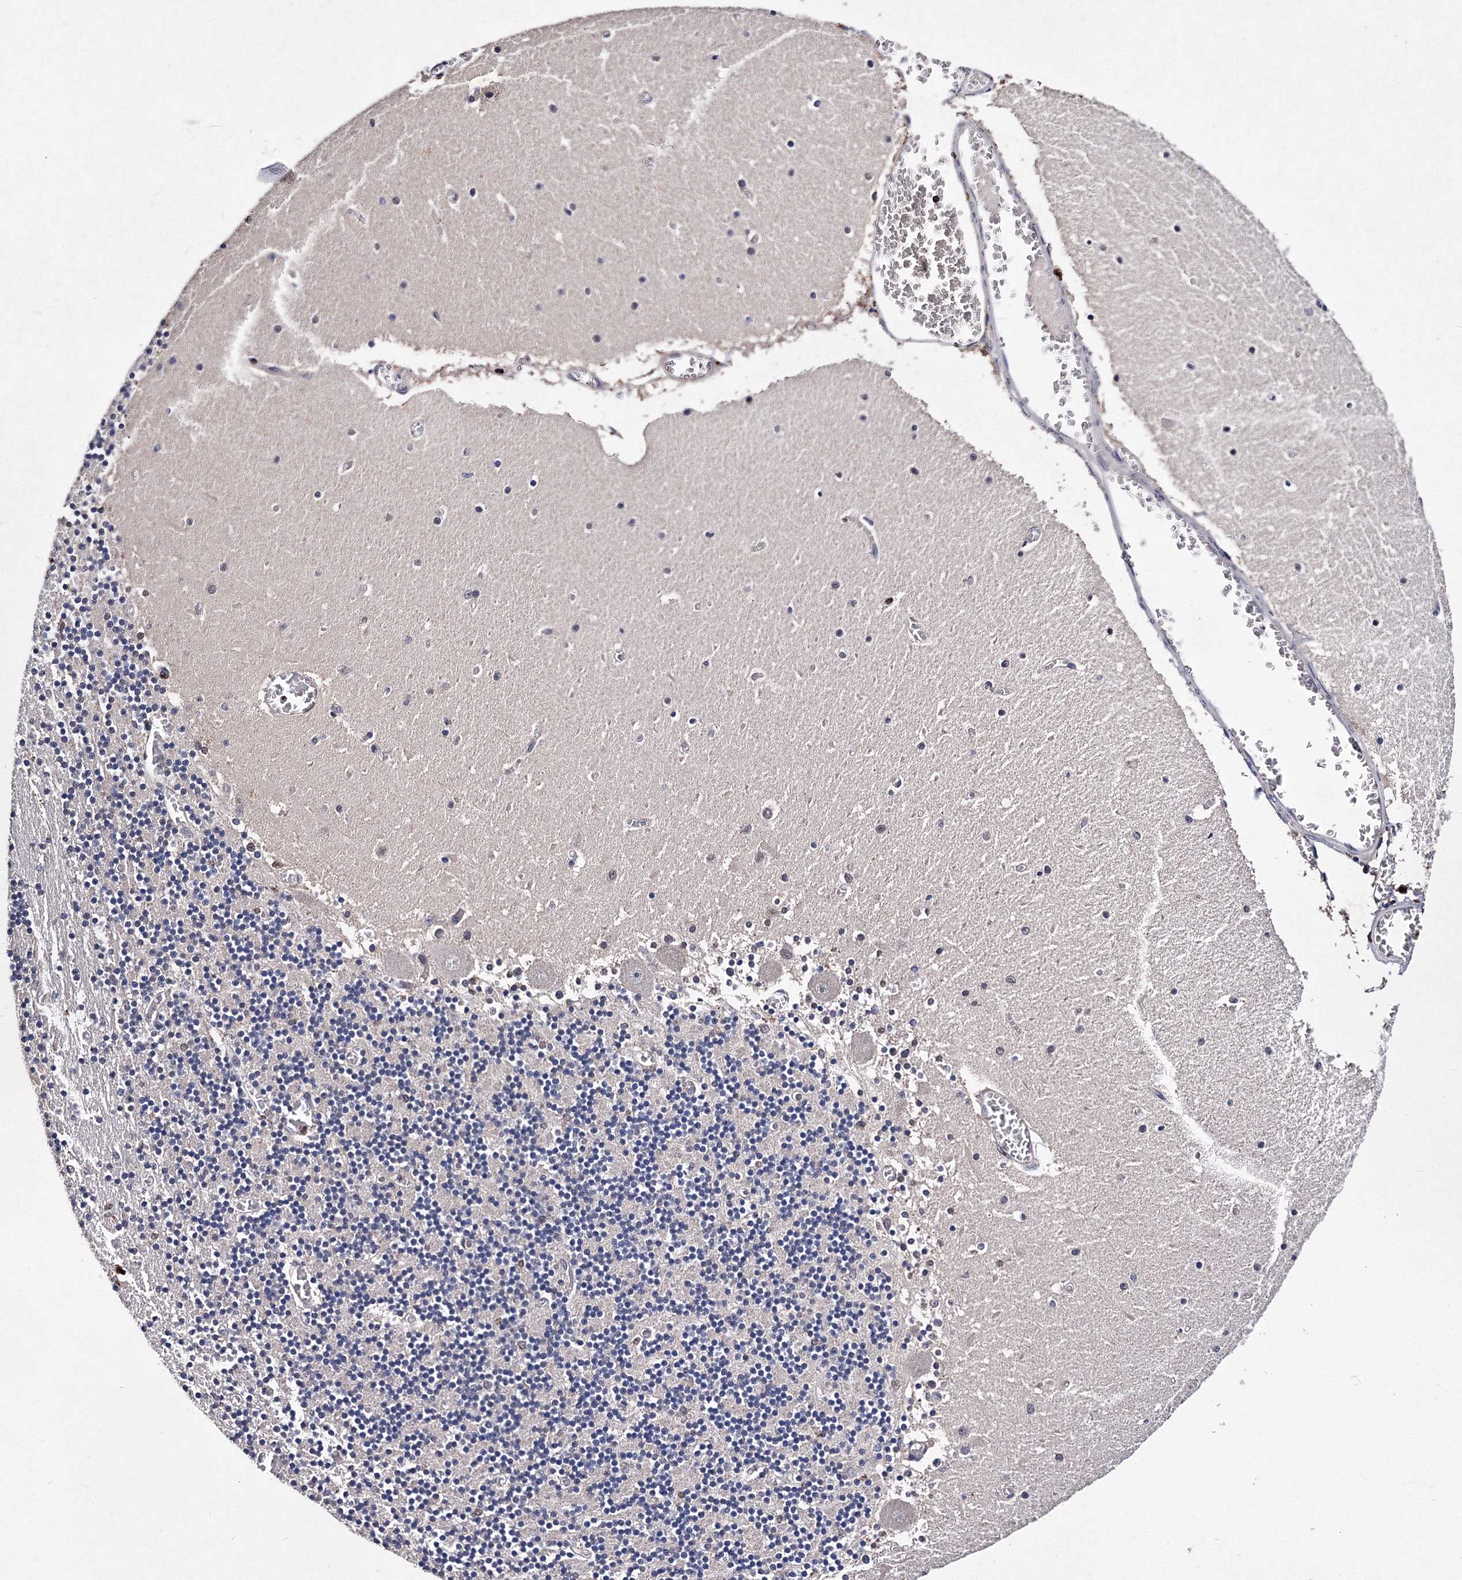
{"staining": {"intensity": "negative", "quantity": "none", "location": "none"}, "tissue": "cerebellum", "cell_type": "Cells in granular layer", "image_type": "normal", "snomed": [{"axis": "morphology", "description": "Normal tissue, NOS"}, {"axis": "topography", "description": "Cerebellum"}], "caption": "Cells in granular layer are negative for protein expression in benign human cerebellum. Brightfield microscopy of immunohistochemistry stained with DAB (3,3'-diaminobenzidine) (brown) and hematoxylin (blue), captured at high magnification.", "gene": "PHYKPL", "patient": {"sex": "female", "age": 28}}